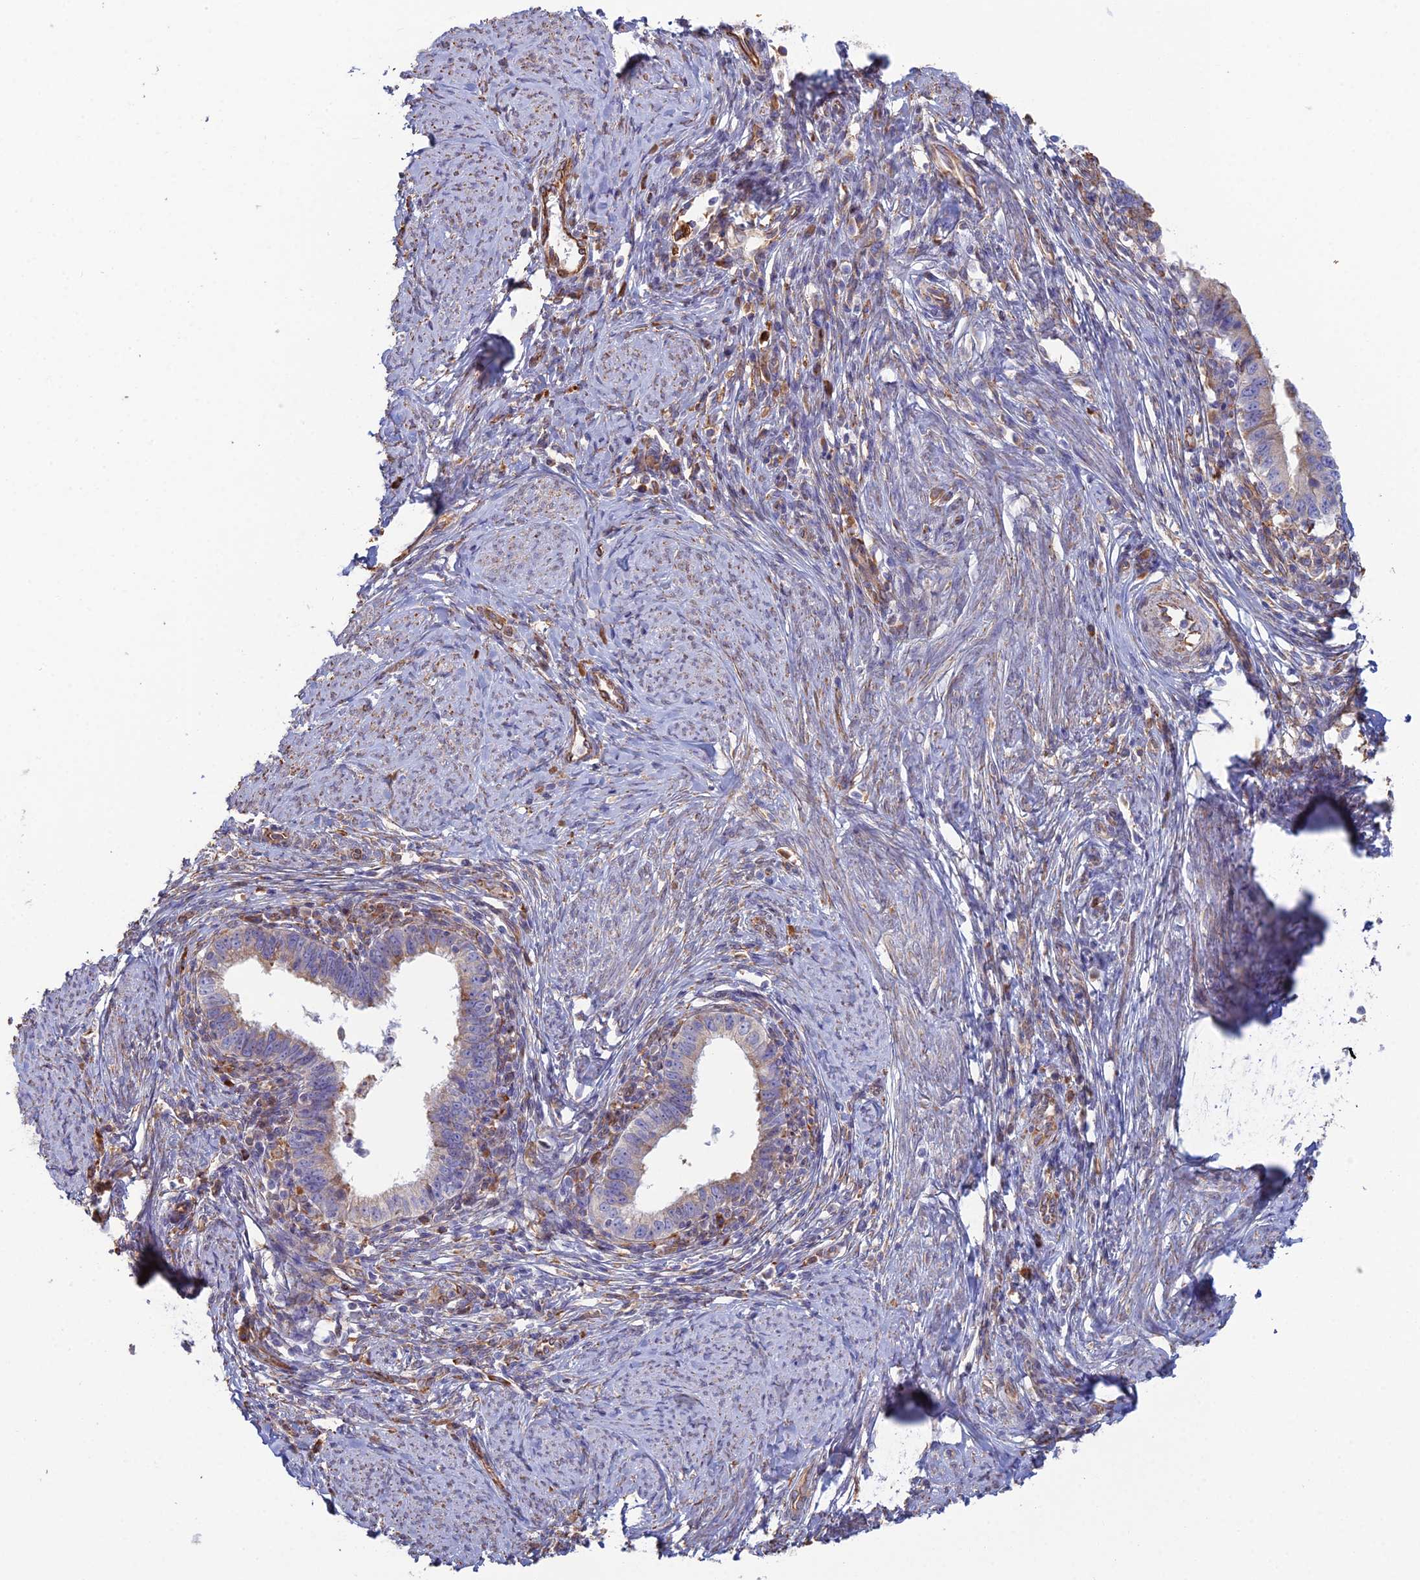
{"staining": {"intensity": "moderate", "quantity": "<25%", "location": "cytoplasmic/membranous"}, "tissue": "cervical cancer", "cell_type": "Tumor cells", "image_type": "cancer", "snomed": [{"axis": "morphology", "description": "Adenocarcinoma, NOS"}, {"axis": "topography", "description": "Cervix"}], "caption": "Tumor cells show moderate cytoplasmic/membranous expression in approximately <25% of cells in adenocarcinoma (cervical). (DAB = brown stain, brightfield microscopy at high magnification).", "gene": "CLVS2", "patient": {"sex": "female", "age": 36}}